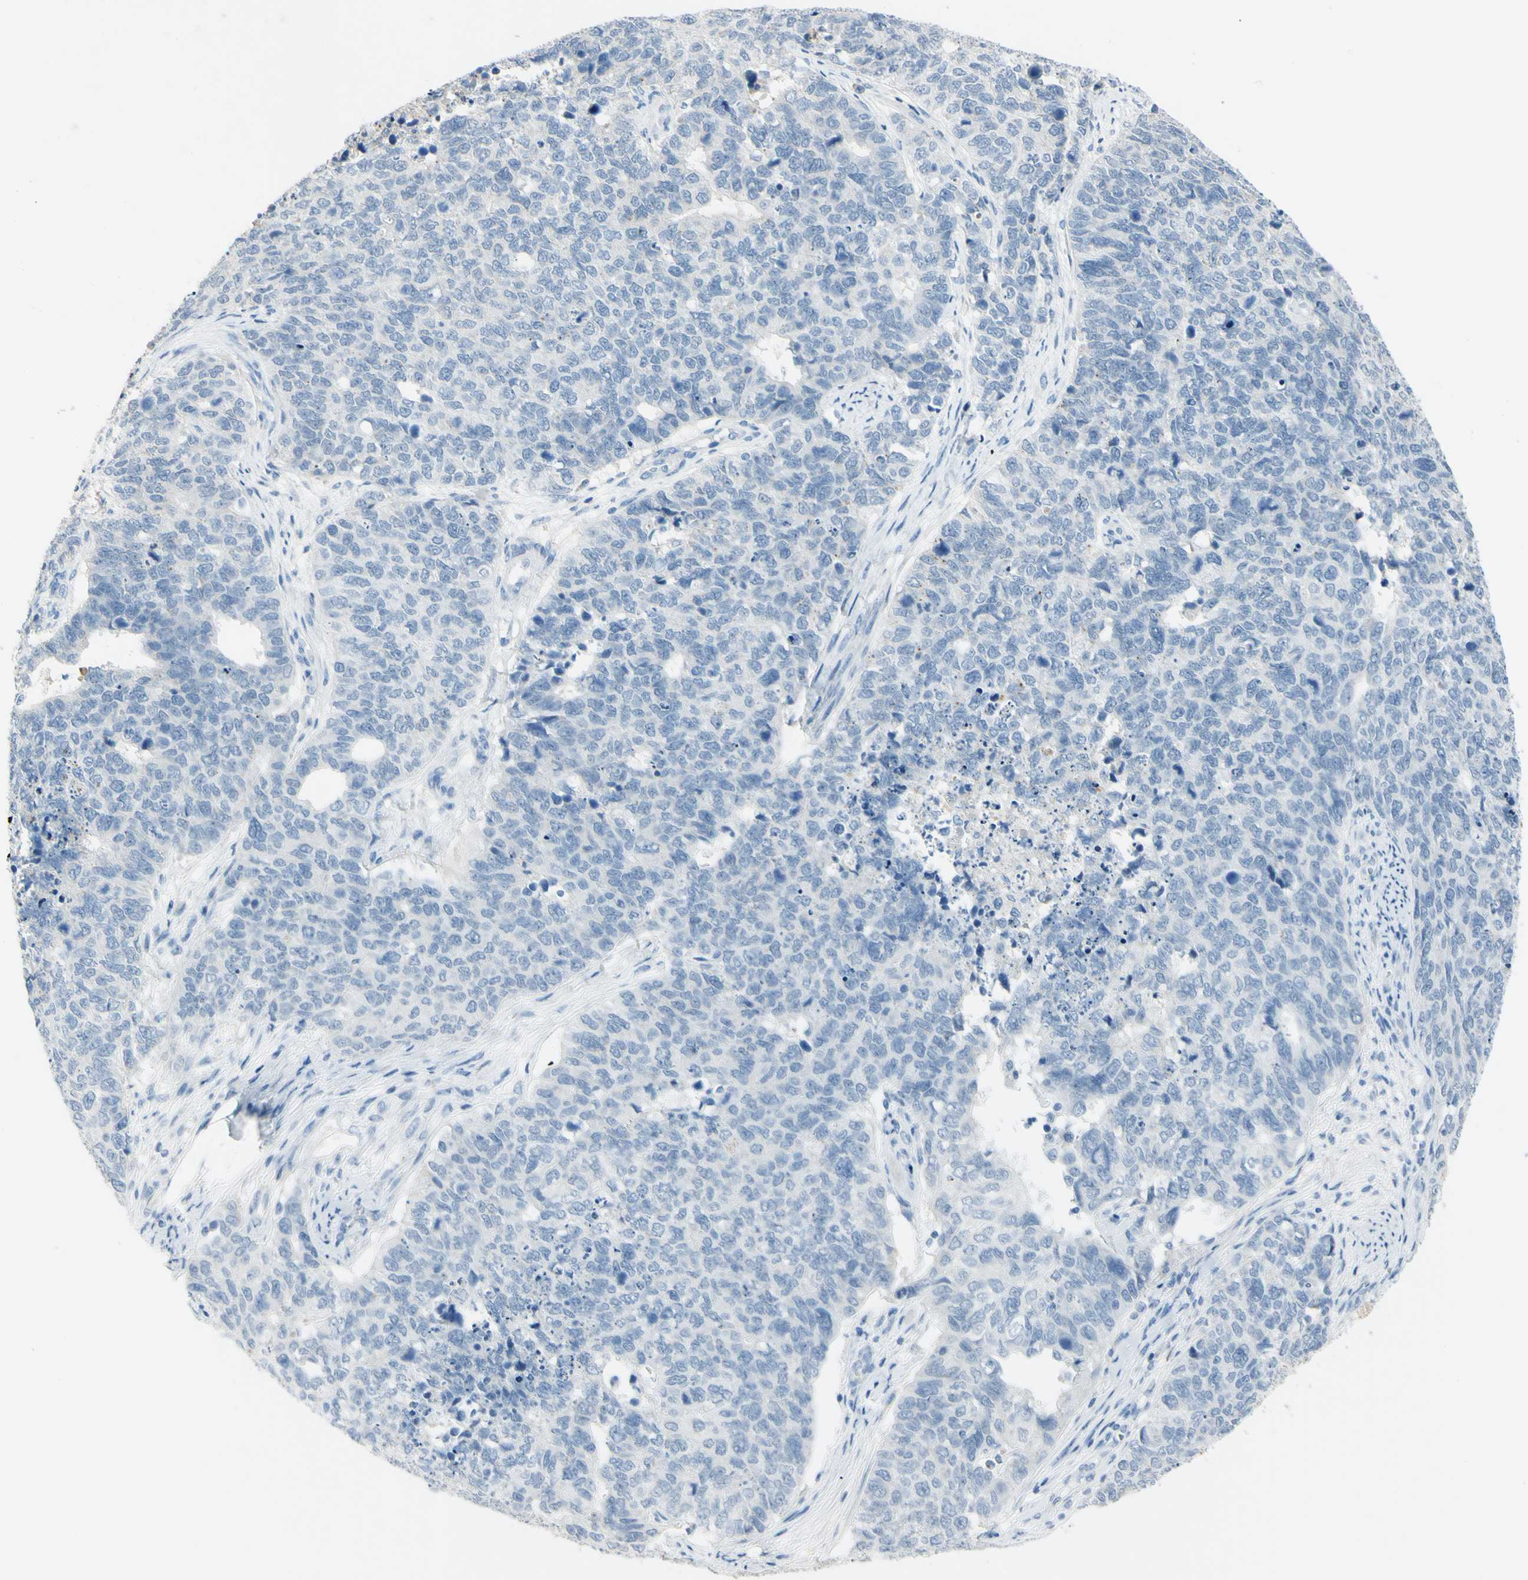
{"staining": {"intensity": "negative", "quantity": "none", "location": "none"}, "tissue": "cervical cancer", "cell_type": "Tumor cells", "image_type": "cancer", "snomed": [{"axis": "morphology", "description": "Squamous cell carcinoma, NOS"}, {"axis": "topography", "description": "Cervix"}], "caption": "This is a image of immunohistochemistry staining of squamous cell carcinoma (cervical), which shows no expression in tumor cells.", "gene": "ZNF557", "patient": {"sex": "female", "age": 63}}